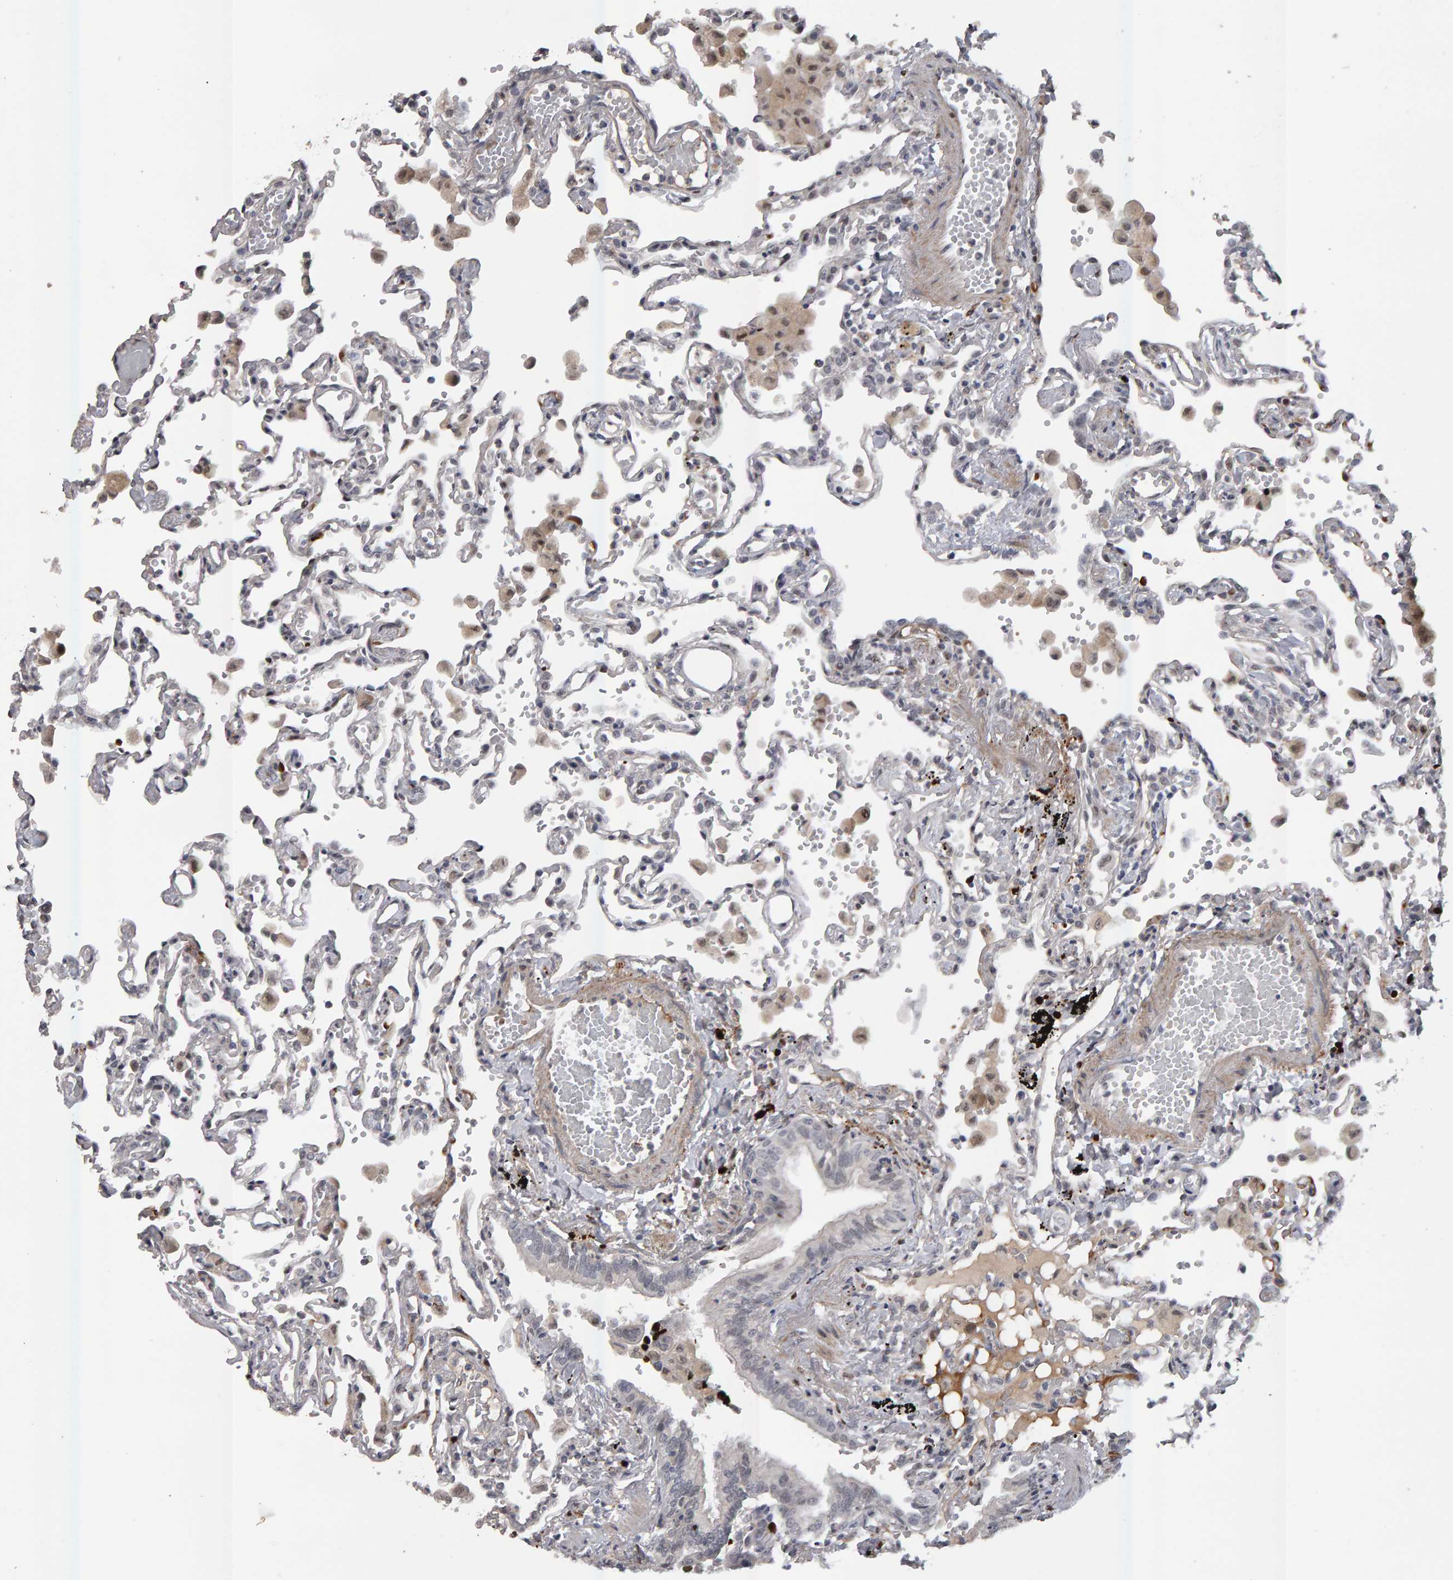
{"staining": {"intensity": "weak", "quantity": "<25%", "location": "cytoplasmic/membranous"}, "tissue": "lung", "cell_type": "Alveolar cells", "image_type": "normal", "snomed": [{"axis": "morphology", "description": "Normal tissue, NOS"}, {"axis": "topography", "description": "Bronchus"}, {"axis": "topography", "description": "Lung"}], "caption": "Immunohistochemical staining of benign human lung demonstrates no significant staining in alveolar cells. (Brightfield microscopy of DAB (3,3'-diaminobenzidine) immunohistochemistry (IHC) at high magnification).", "gene": "IPO8", "patient": {"sex": "female", "age": 49}}